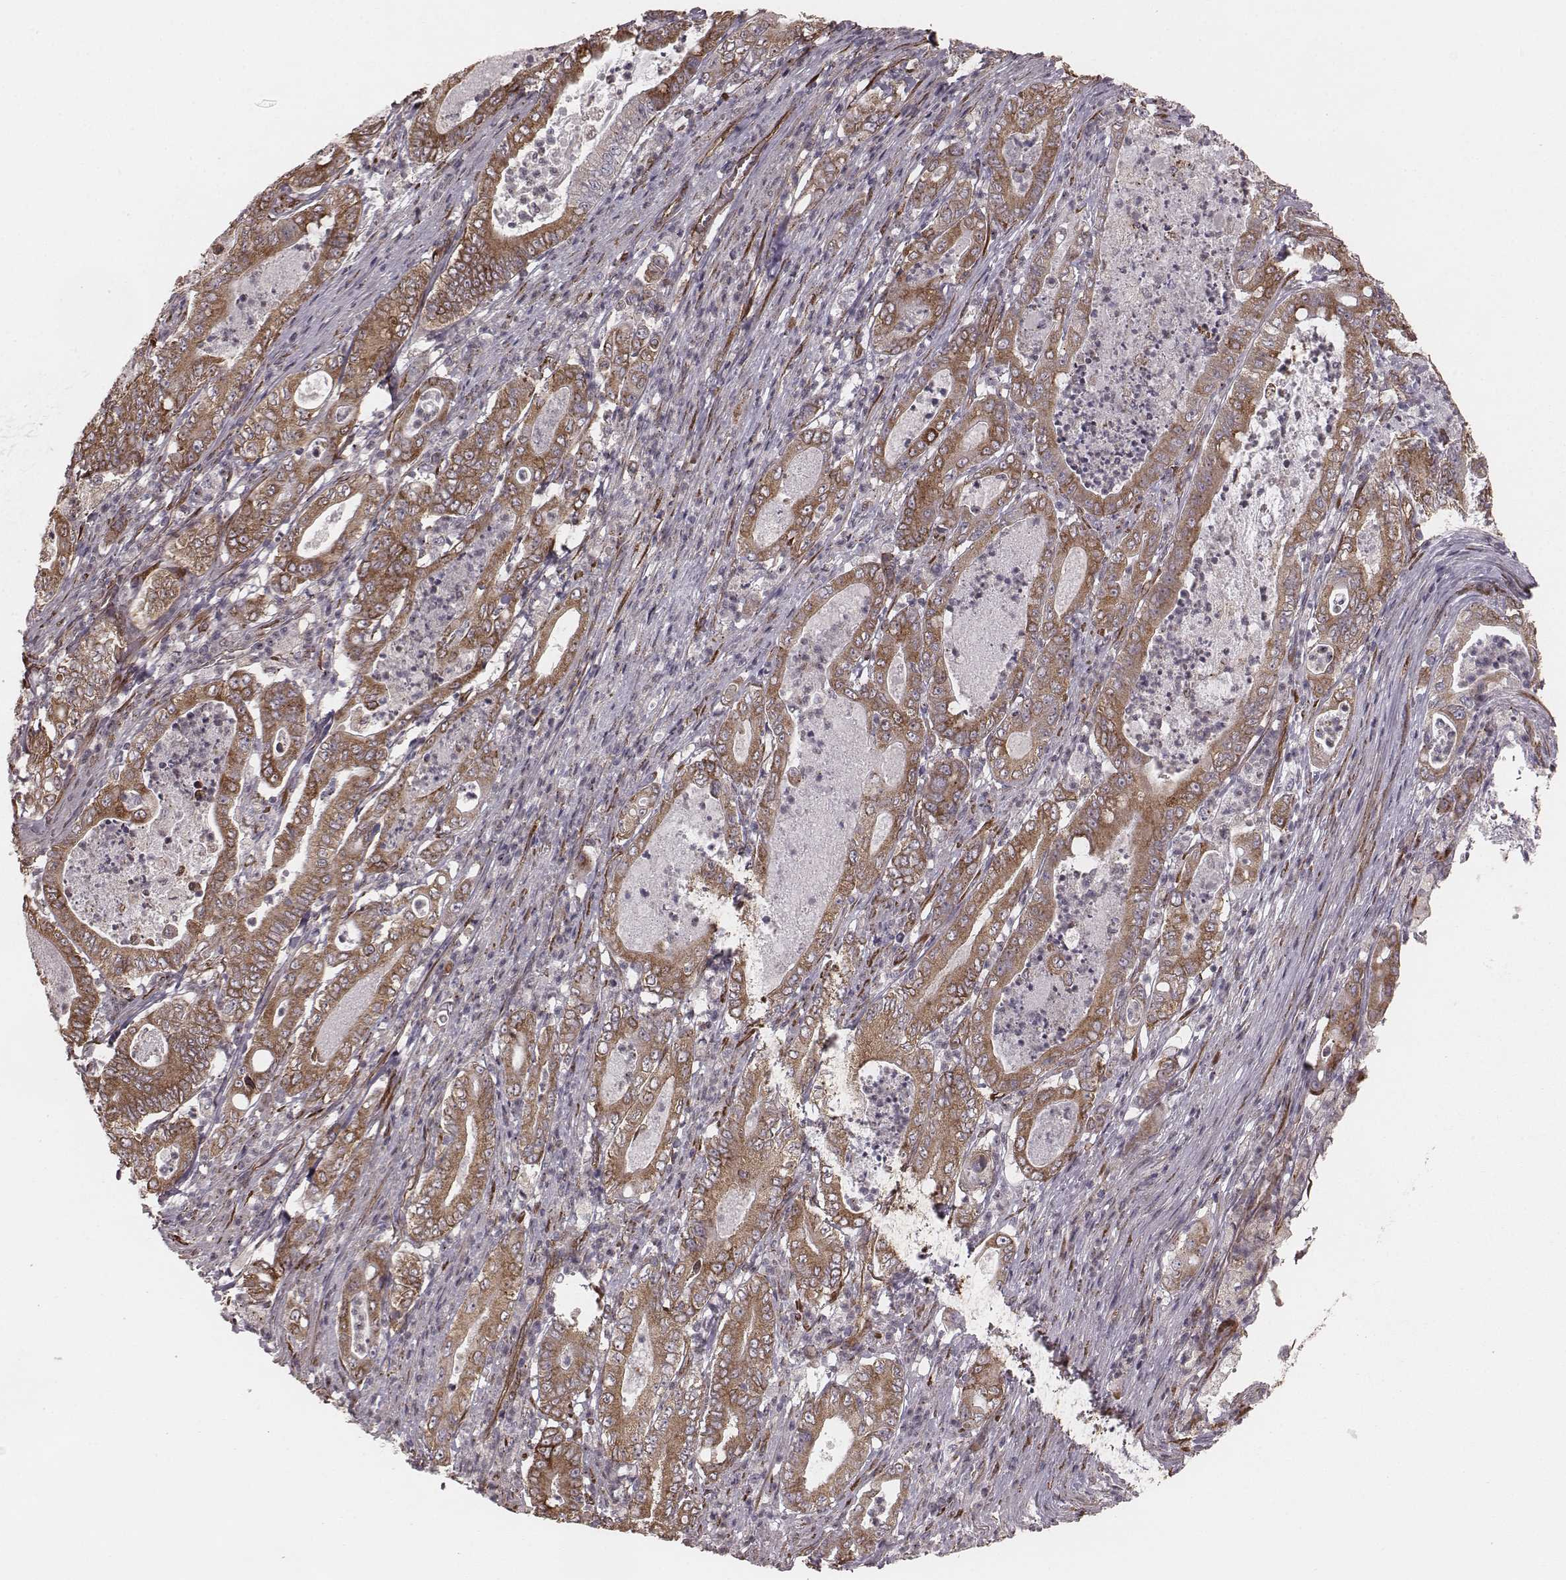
{"staining": {"intensity": "moderate", "quantity": ">75%", "location": "cytoplasmic/membranous"}, "tissue": "pancreatic cancer", "cell_type": "Tumor cells", "image_type": "cancer", "snomed": [{"axis": "morphology", "description": "Adenocarcinoma, NOS"}, {"axis": "topography", "description": "Pancreas"}], "caption": "Protein expression analysis of pancreatic adenocarcinoma exhibits moderate cytoplasmic/membranous expression in about >75% of tumor cells.", "gene": "PALMD", "patient": {"sex": "male", "age": 71}}